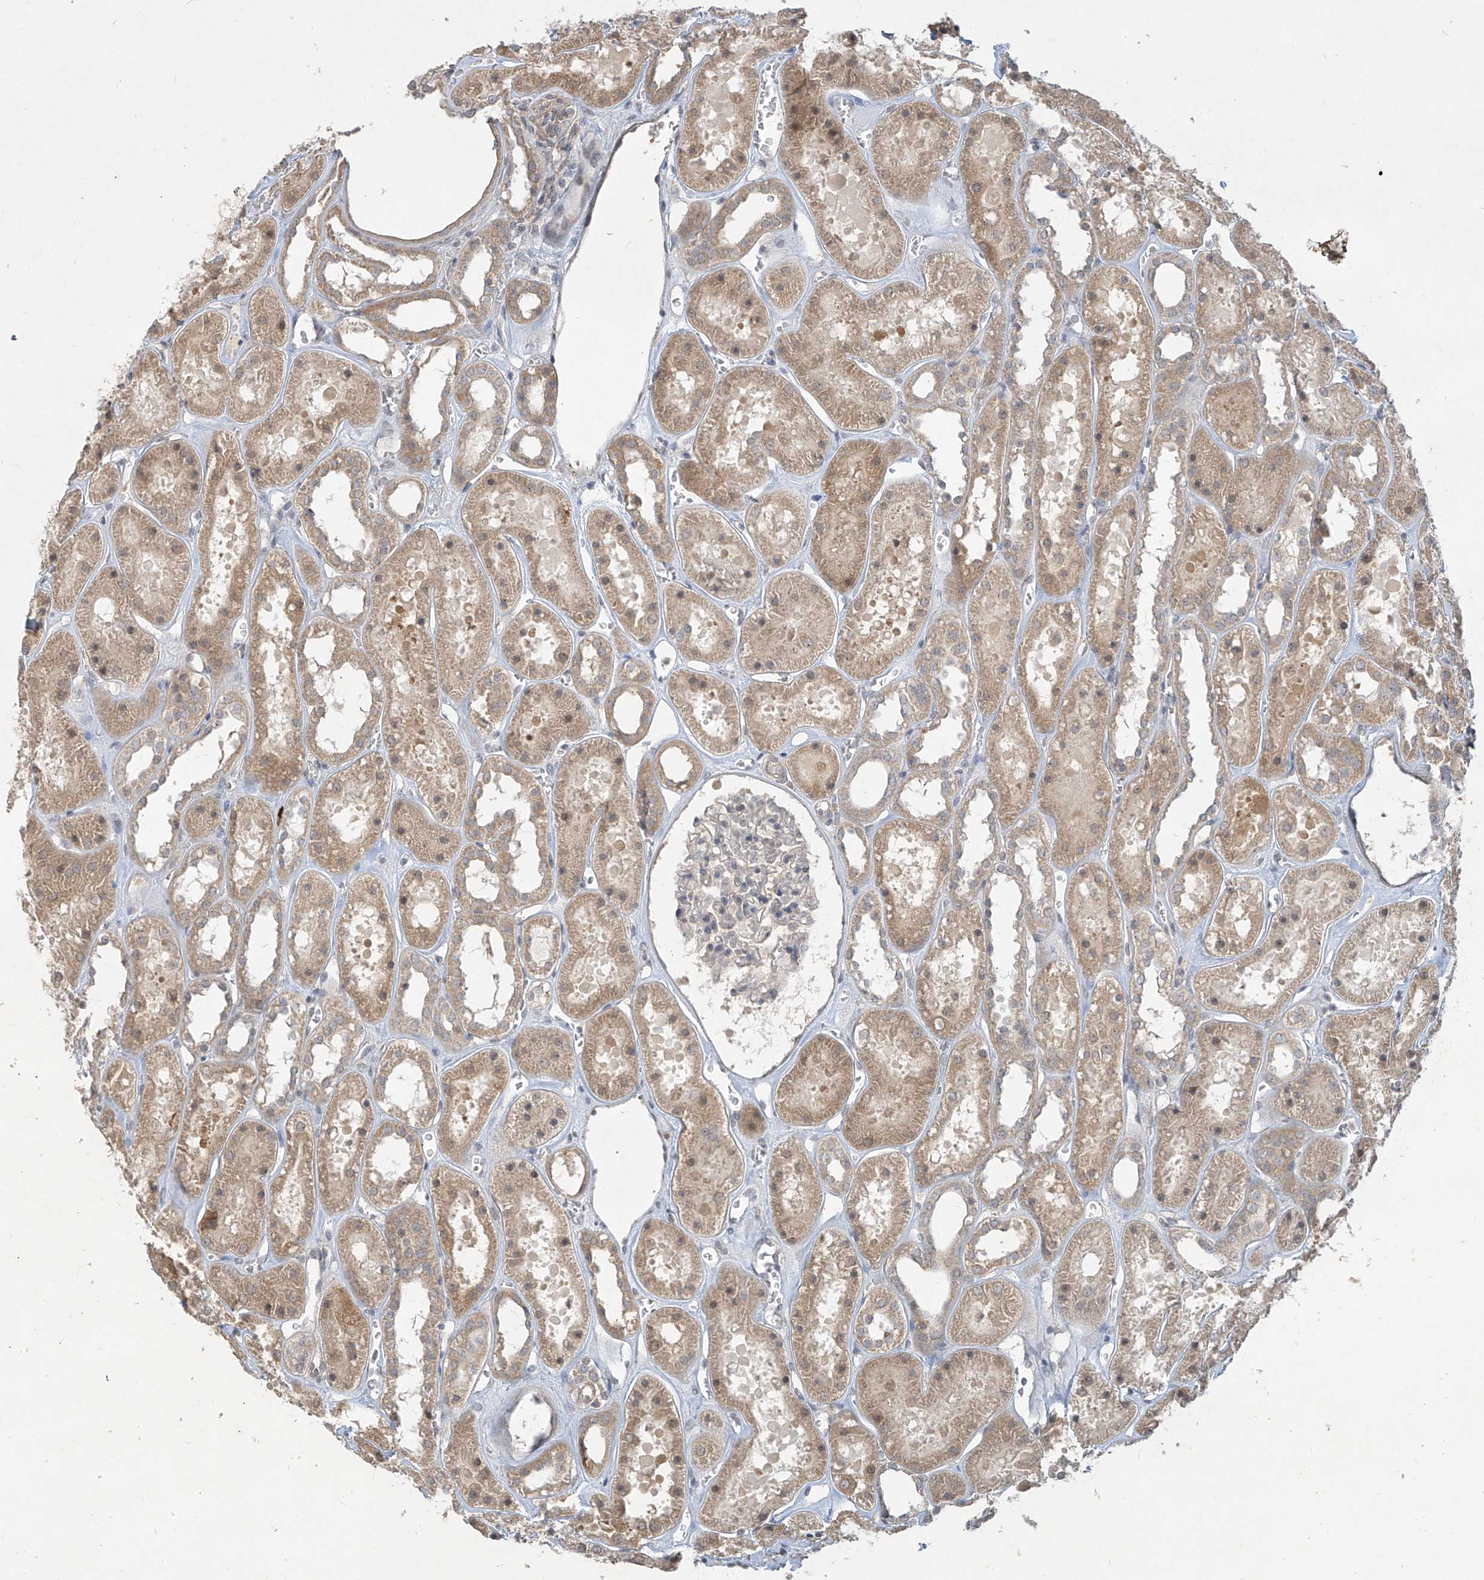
{"staining": {"intensity": "negative", "quantity": "none", "location": "none"}, "tissue": "kidney", "cell_type": "Cells in glomeruli", "image_type": "normal", "snomed": [{"axis": "morphology", "description": "Normal tissue, NOS"}, {"axis": "topography", "description": "Kidney"}], "caption": "Immunohistochemical staining of normal kidney reveals no significant staining in cells in glomeruli. Brightfield microscopy of immunohistochemistry stained with DAB (brown) and hematoxylin (blue), captured at high magnification.", "gene": "DGKQ", "patient": {"sex": "female", "age": 41}}